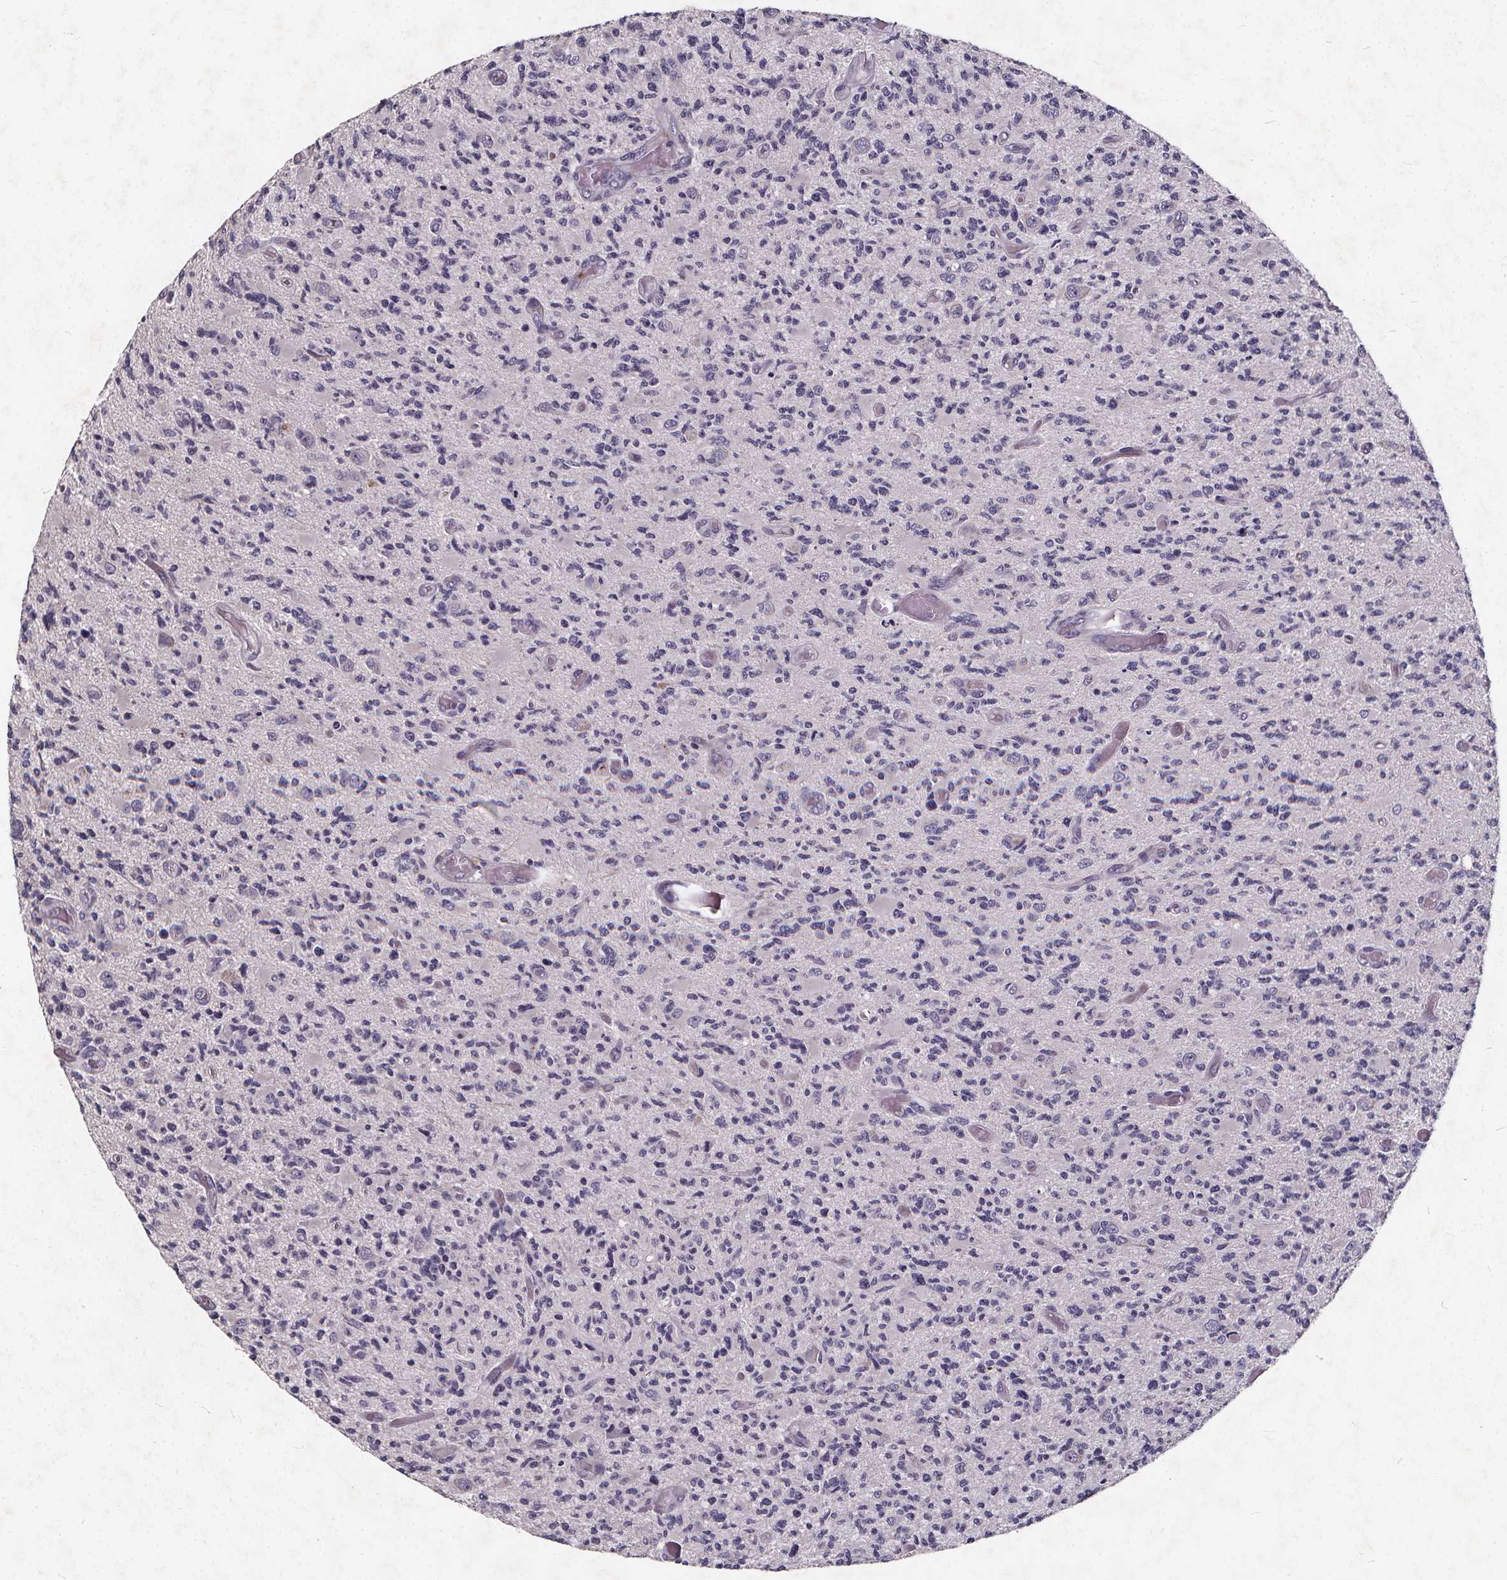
{"staining": {"intensity": "negative", "quantity": "none", "location": "none"}, "tissue": "glioma", "cell_type": "Tumor cells", "image_type": "cancer", "snomed": [{"axis": "morphology", "description": "Glioma, malignant, High grade"}, {"axis": "topography", "description": "Brain"}], "caption": "IHC of malignant high-grade glioma shows no positivity in tumor cells.", "gene": "TSPAN14", "patient": {"sex": "female", "age": 63}}